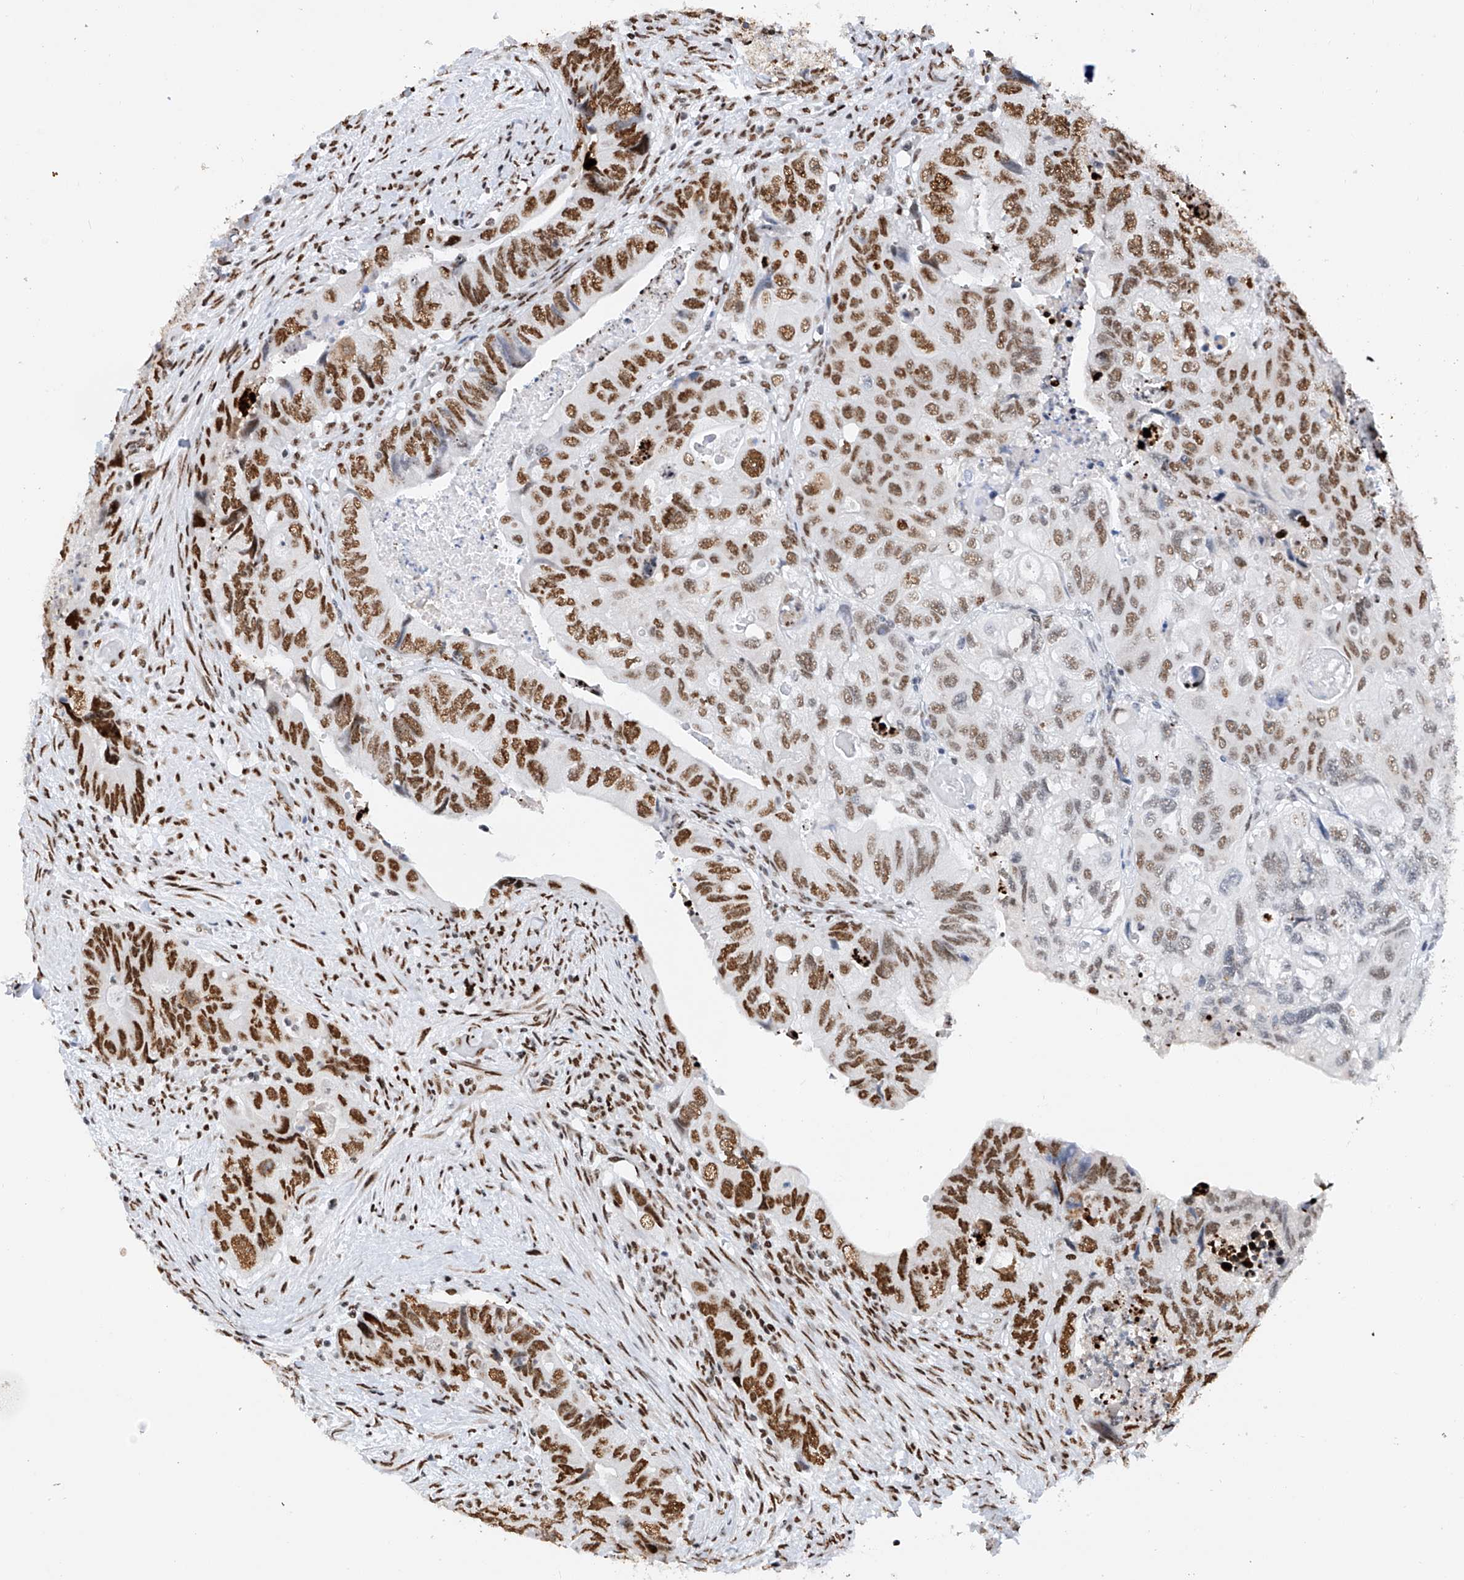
{"staining": {"intensity": "moderate", "quantity": ">75%", "location": "nuclear"}, "tissue": "colorectal cancer", "cell_type": "Tumor cells", "image_type": "cancer", "snomed": [{"axis": "morphology", "description": "Adenocarcinoma, NOS"}, {"axis": "topography", "description": "Rectum"}], "caption": "Immunohistochemistry (IHC) photomicrograph of neoplastic tissue: colorectal adenocarcinoma stained using immunohistochemistry (IHC) reveals medium levels of moderate protein expression localized specifically in the nuclear of tumor cells, appearing as a nuclear brown color.", "gene": "SRSF6", "patient": {"sex": "male", "age": 63}}